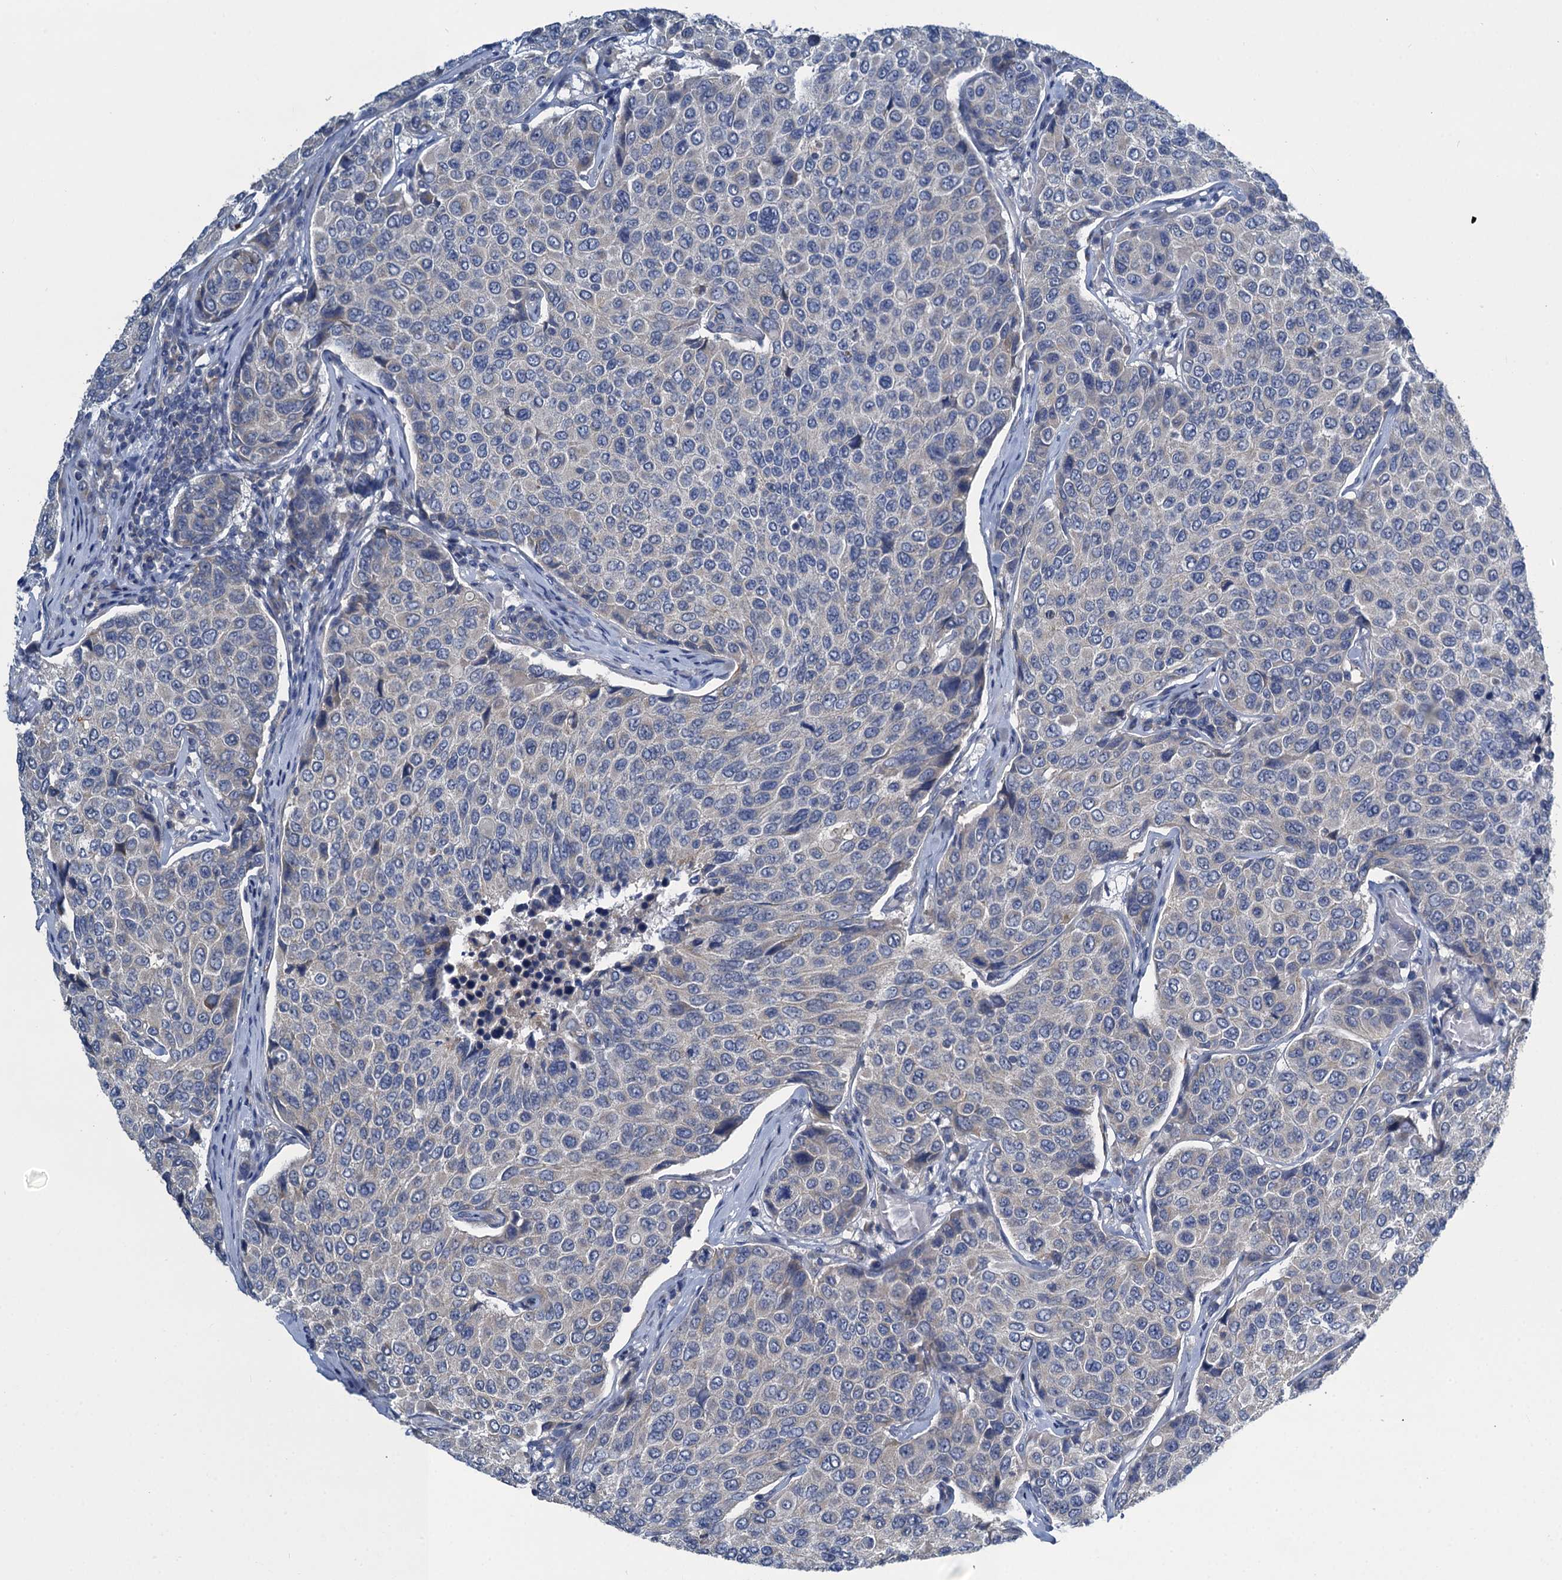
{"staining": {"intensity": "negative", "quantity": "none", "location": "none"}, "tissue": "breast cancer", "cell_type": "Tumor cells", "image_type": "cancer", "snomed": [{"axis": "morphology", "description": "Duct carcinoma"}, {"axis": "topography", "description": "Breast"}], "caption": "Immunohistochemistry photomicrograph of neoplastic tissue: human invasive ductal carcinoma (breast) stained with DAB (3,3'-diaminobenzidine) reveals no significant protein expression in tumor cells.", "gene": "SNAP29", "patient": {"sex": "female", "age": 55}}